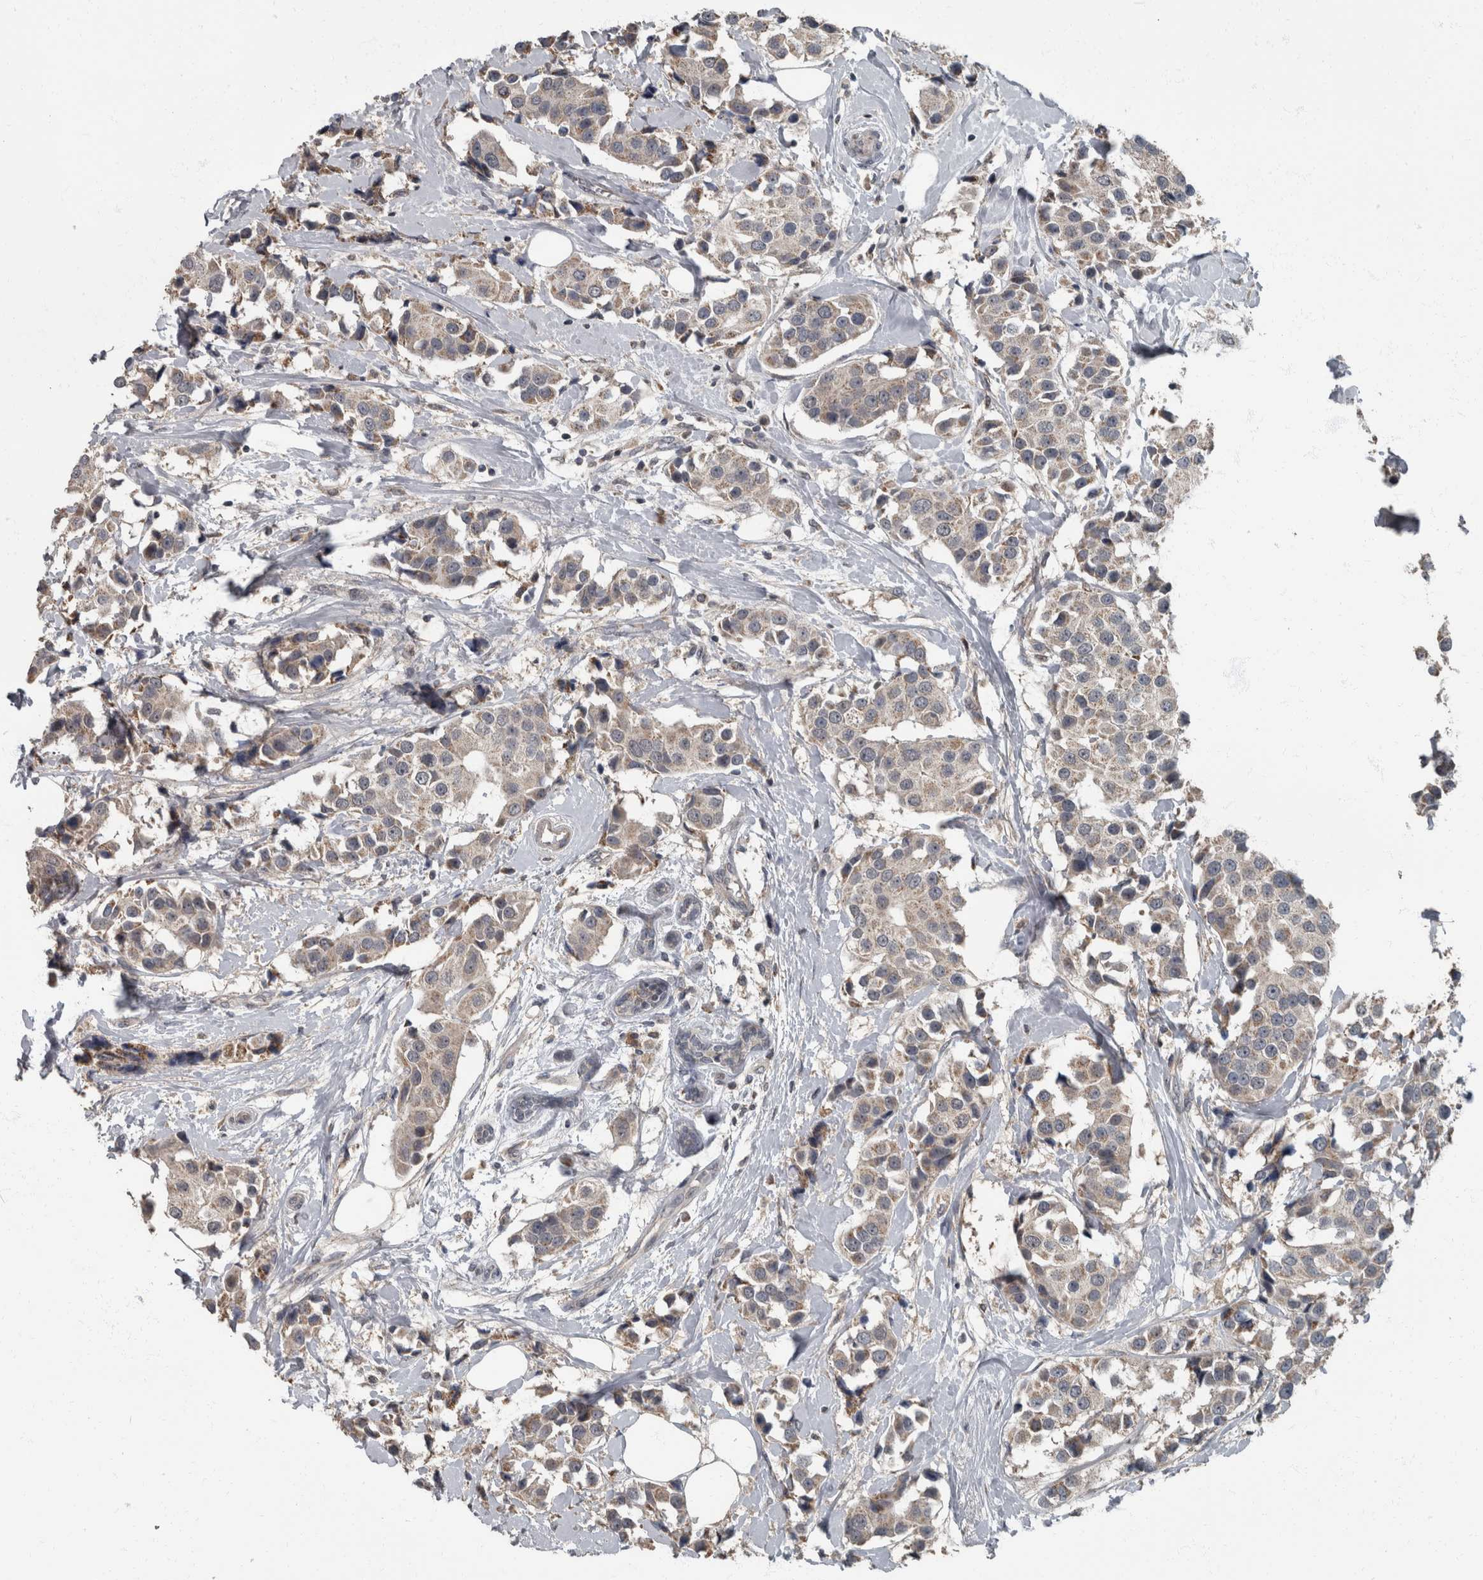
{"staining": {"intensity": "weak", "quantity": "25%-75%", "location": "cytoplasmic/membranous"}, "tissue": "breast cancer", "cell_type": "Tumor cells", "image_type": "cancer", "snomed": [{"axis": "morphology", "description": "Normal tissue, NOS"}, {"axis": "morphology", "description": "Duct carcinoma"}, {"axis": "topography", "description": "Breast"}], "caption": "Breast invasive ductal carcinoma was stained to show a protein in brown. There is low levels of weak cytoplasmic/membranous positivity in approximately 25%-75% of tumor cells.", "gene": "RABGGTB", "patient": {"sex": "female", "age": 39}}